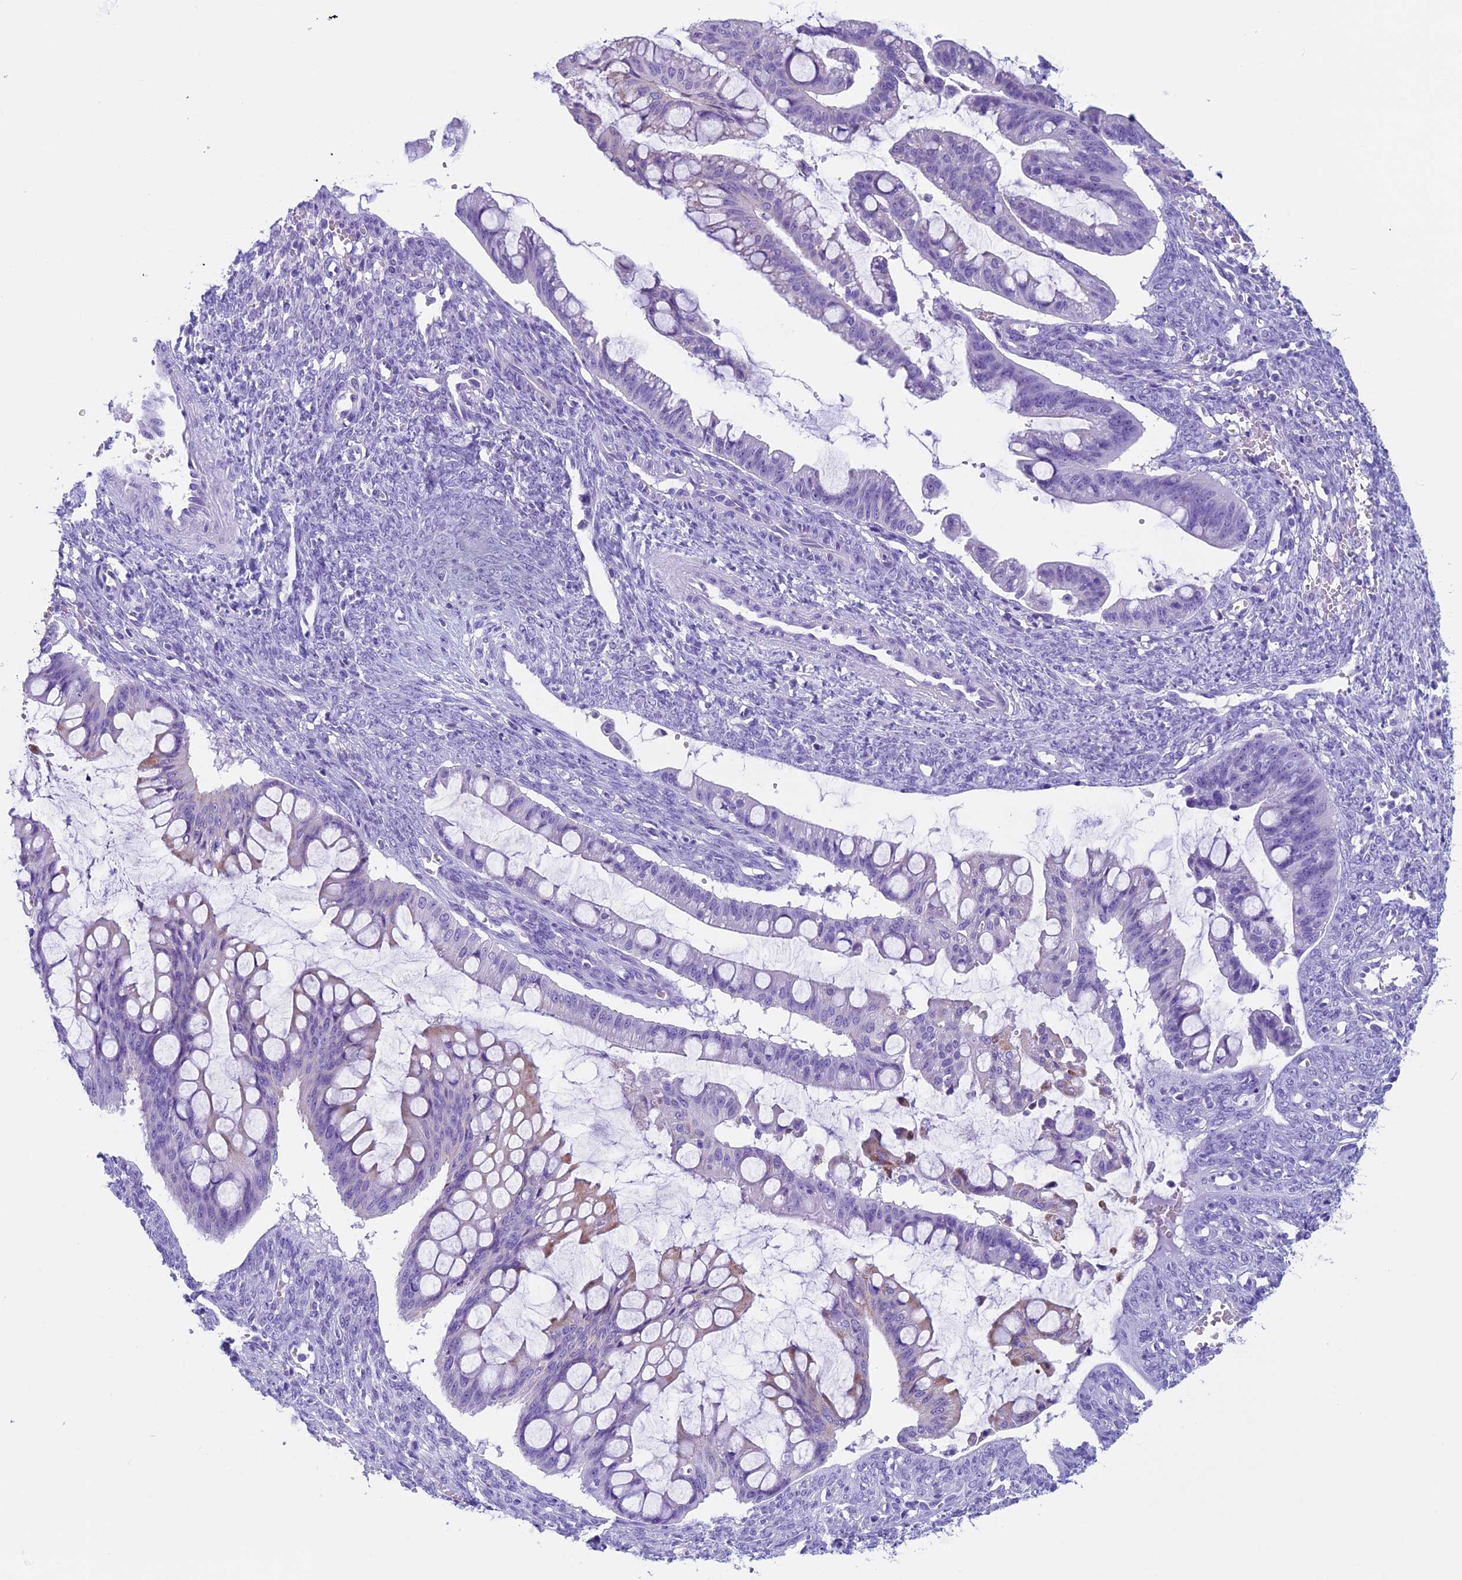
{"staining": {"intensity": "negative", "quantity": "none", "location": "none"}, "tissue": "ovarian cancer", "cell_type": "Tumor cells", "image_type": "cancer", "snomed": [{"axis": "morphology", "description": "Cystadenocarcinoma, mucinous, NOS"}, {"axis": "topography", "description": "Ovary"}], "caption": "Histopathology image shows no protein staining in tumor cells of ovarian mucinous cystadenocarcinoma tissue.", "gene": "ZNF563", "patient": {"sex": "female", "age": 73}}